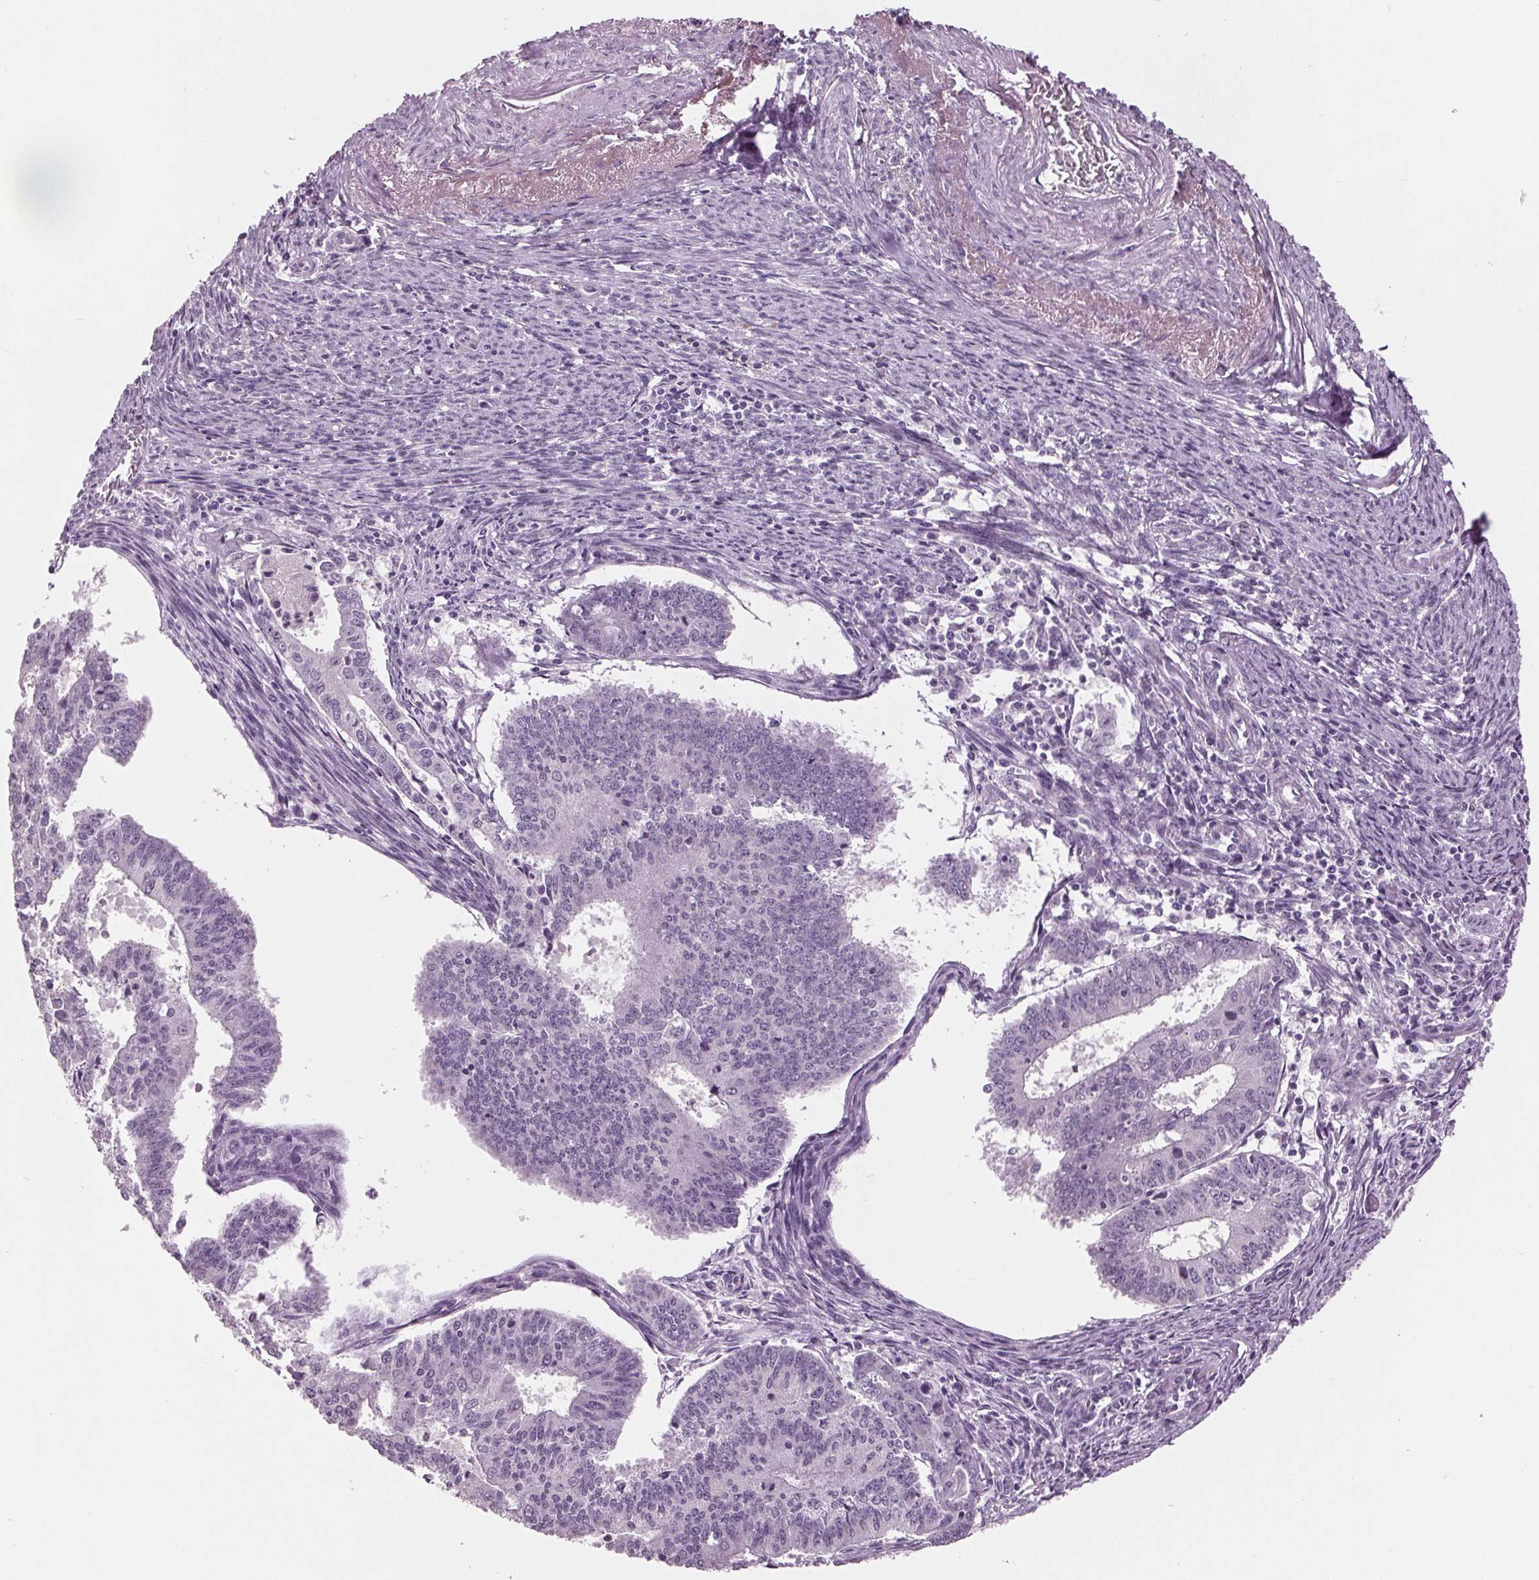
{"staining": {"intensity": "negative", "quantity": "none", "location": "none"}, "tissue": "endometrial cancer", "cell_type": "Tumor cells", "image_type": "cancer", "snomed": [{"axis": "morphology", "description": "Adenocarcinoma, NOS"}, {"axis": "topography", "description": "Endometrium"}], "caption": "Adenocarcinoma (endometrial) stained for a protein using immunohistochemistry (IHC) reveals no staining tumor cells.", "gene": "AMBP", "patient": {"sex": "female", "age": 61}}